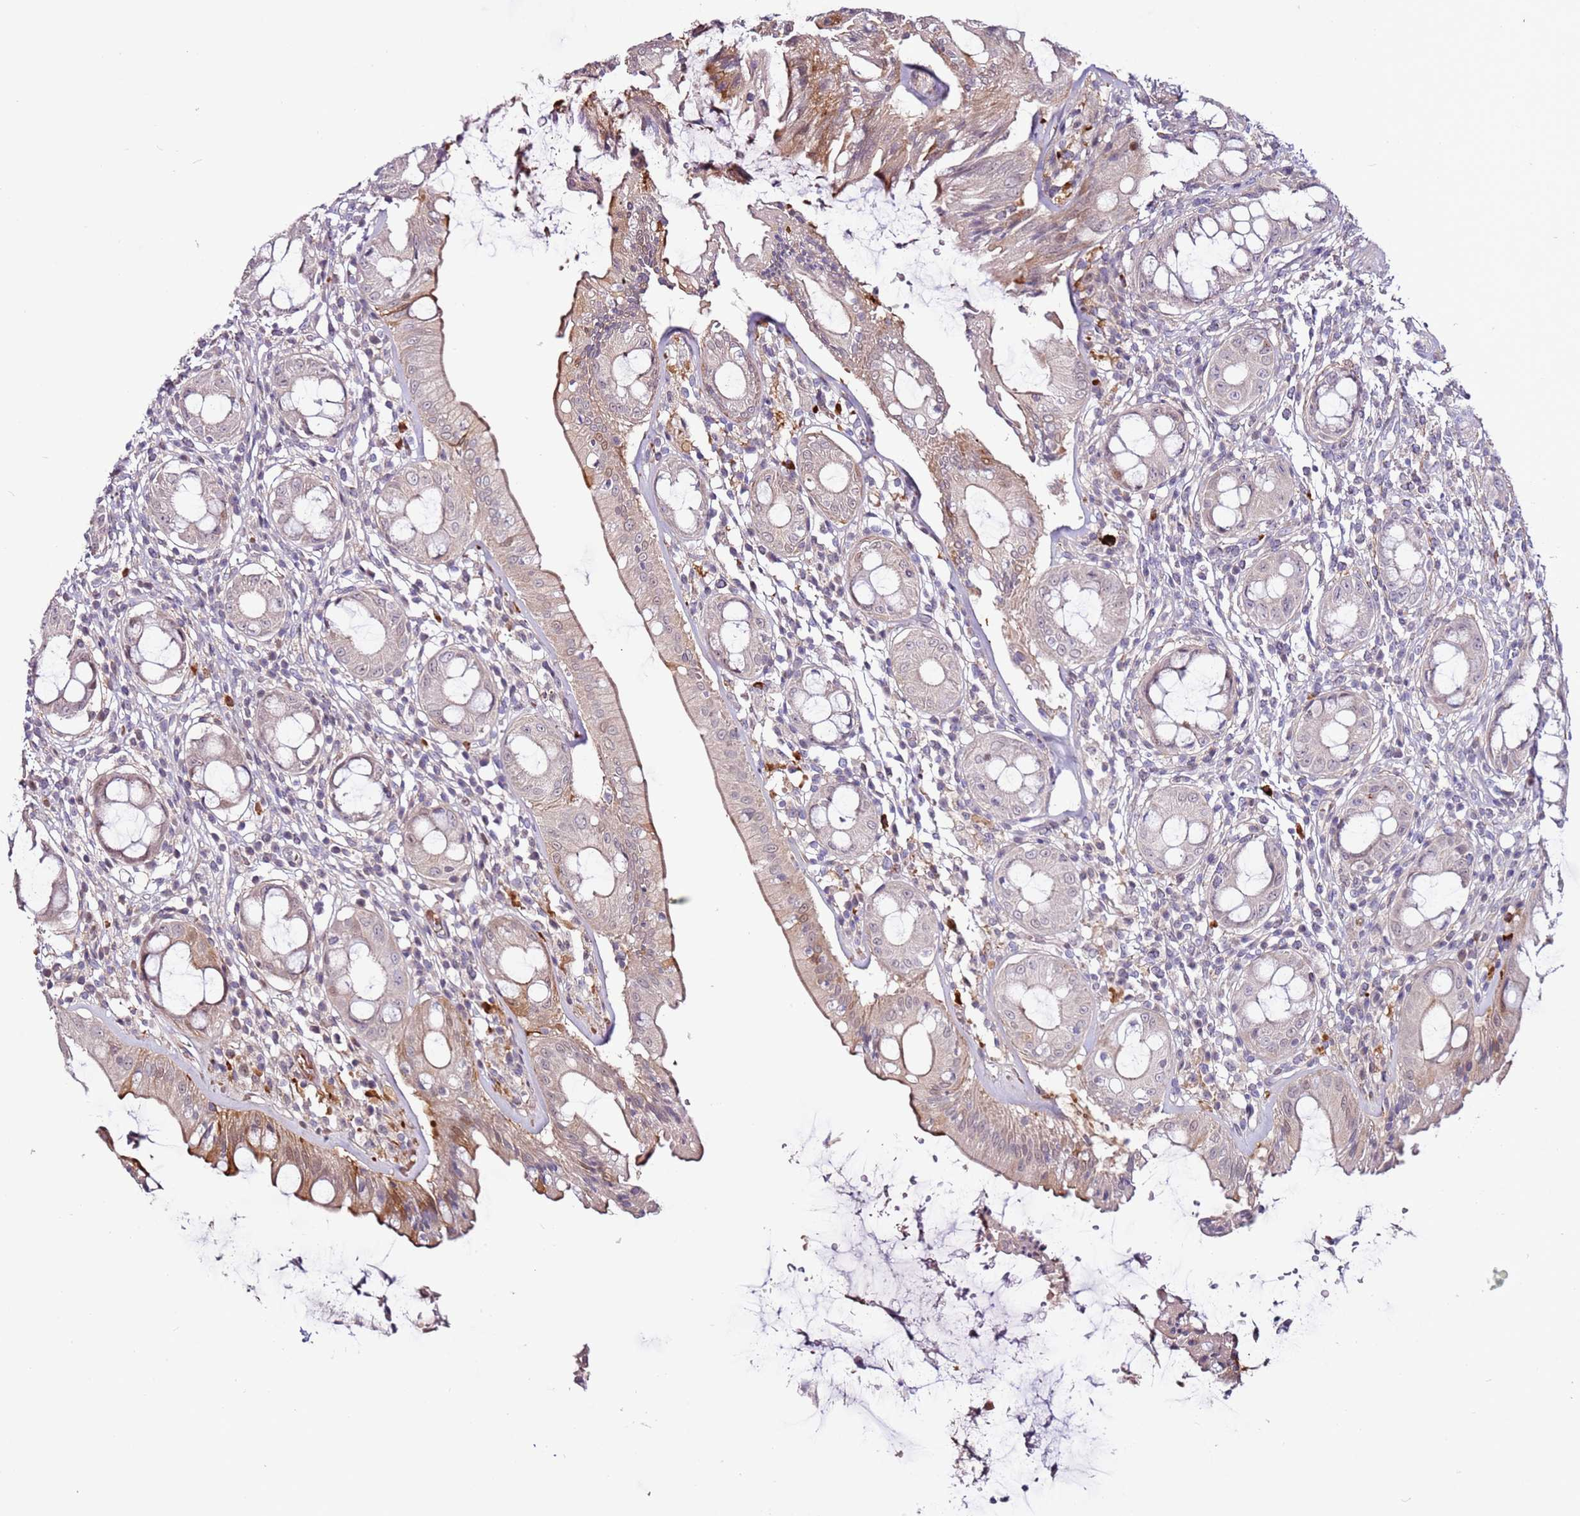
{"staining": {"intensity": "moderate", "quantity": "<25%", "location": "cytoplasmic/membranous"}, "tissue": "rectum", "cell_type": "Glandular cells", "image_type": "normal", "snomed": [{"axis": "morphology", "description": "Normal tissue, NOS"}, {"axis": "topography", "description": "Rectum"}], "caption": "An image showing moderate cytoplasmic/membranous positivity in about <25% of glandular cells in benign rectum, as visualized by brown immunohistochemical staining.", "gene": "MTG2", "patient": {"sex": "female", "age": 57}}